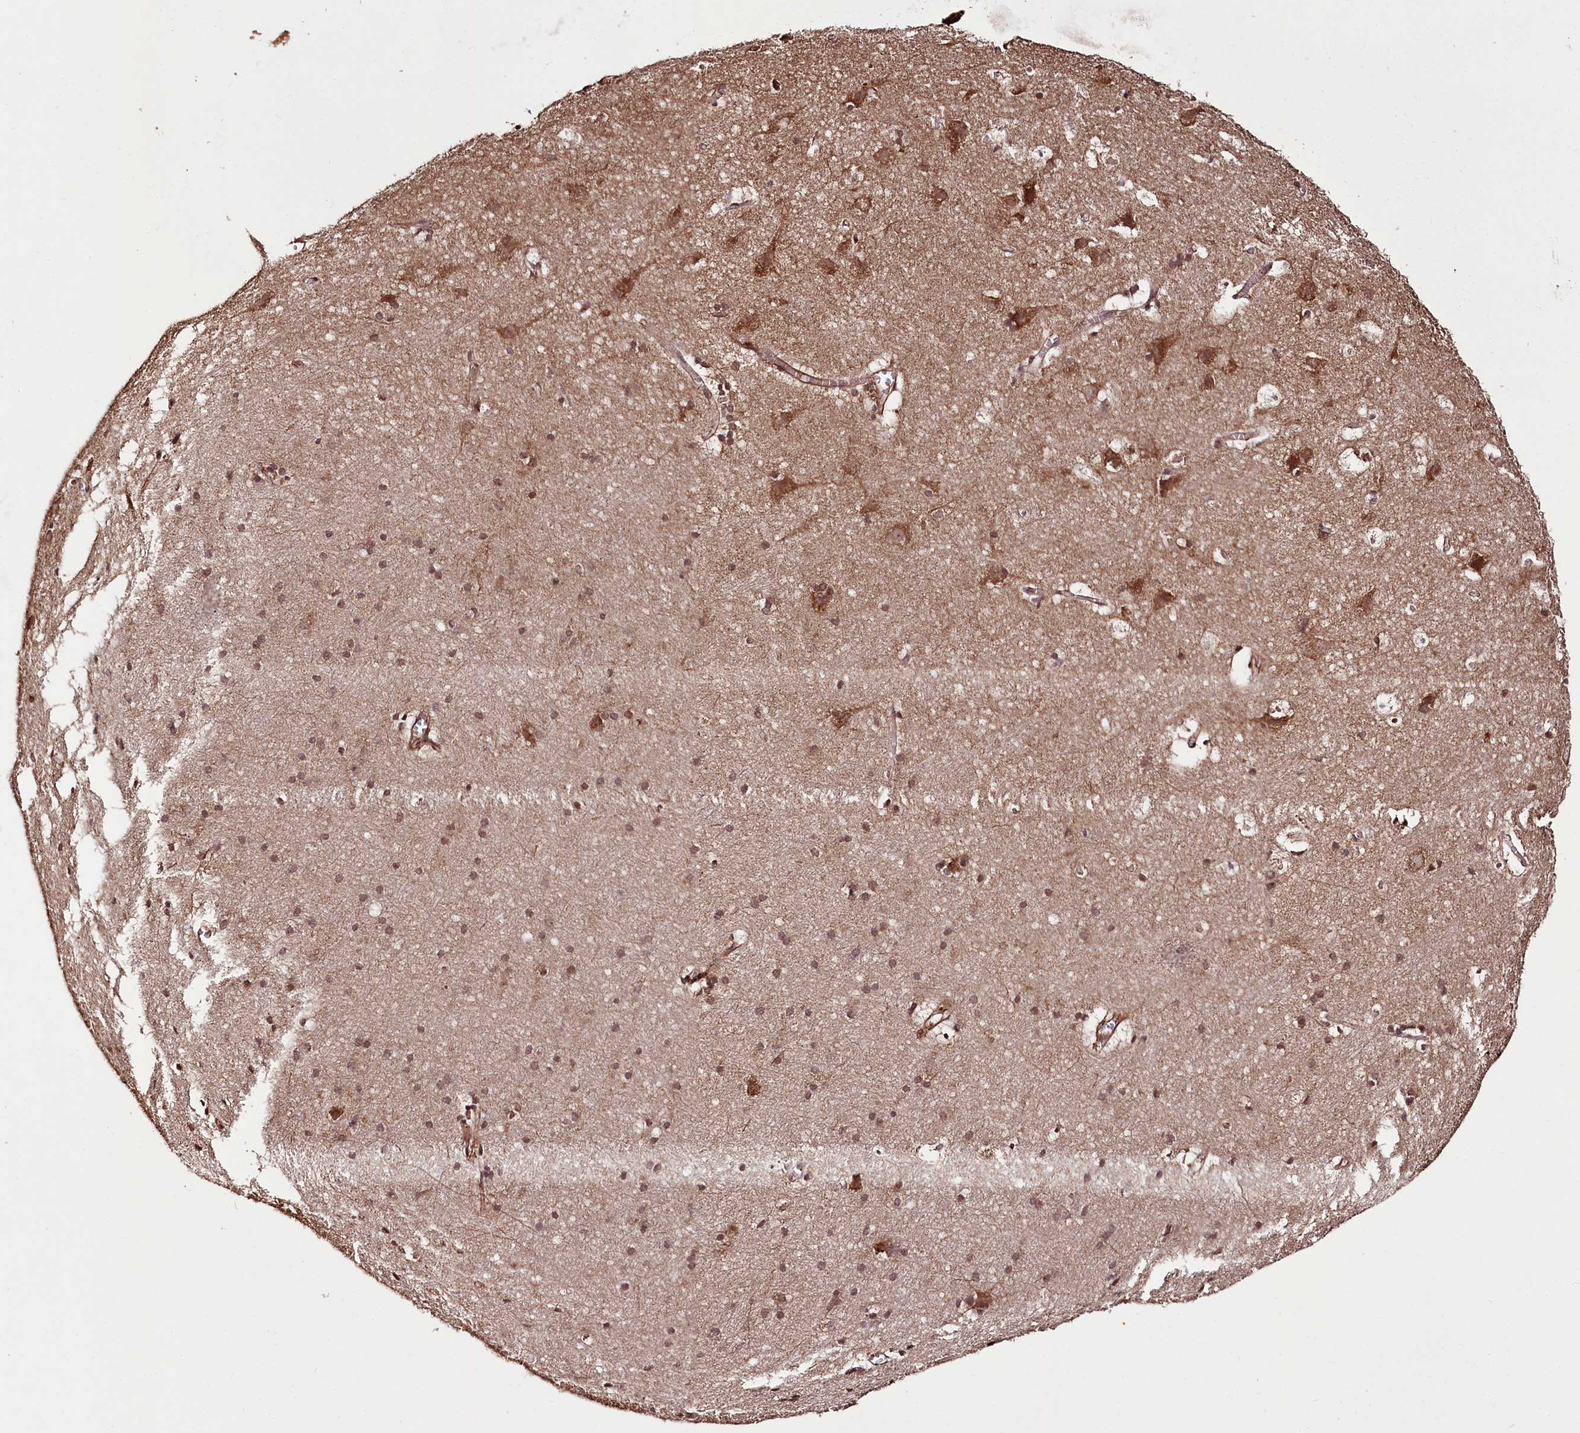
{"staining": {"intensity": "moderate", "quantity": ">75%", "location": "cytoplasmic/membranous"}, "tissue": "cerebral cortex", "cell_type": "Endothelial cells", "image_type": "normal", "snomed": [{"axis": "morphology", "description": "Normal tissue, NOS"}, {"axis": "topography", "description": "Cerebral cortex"}], "caption": "Immunohistochemistry (DAB (3,3'-diaminobenzidine)) staining of normal cerebral cortex reveals moderate cytoplasmic/membranous protein positivity in about >75% of endothelial cells.", "gene": "DHX29", "patient": {"sex": "male", "age": 54}}